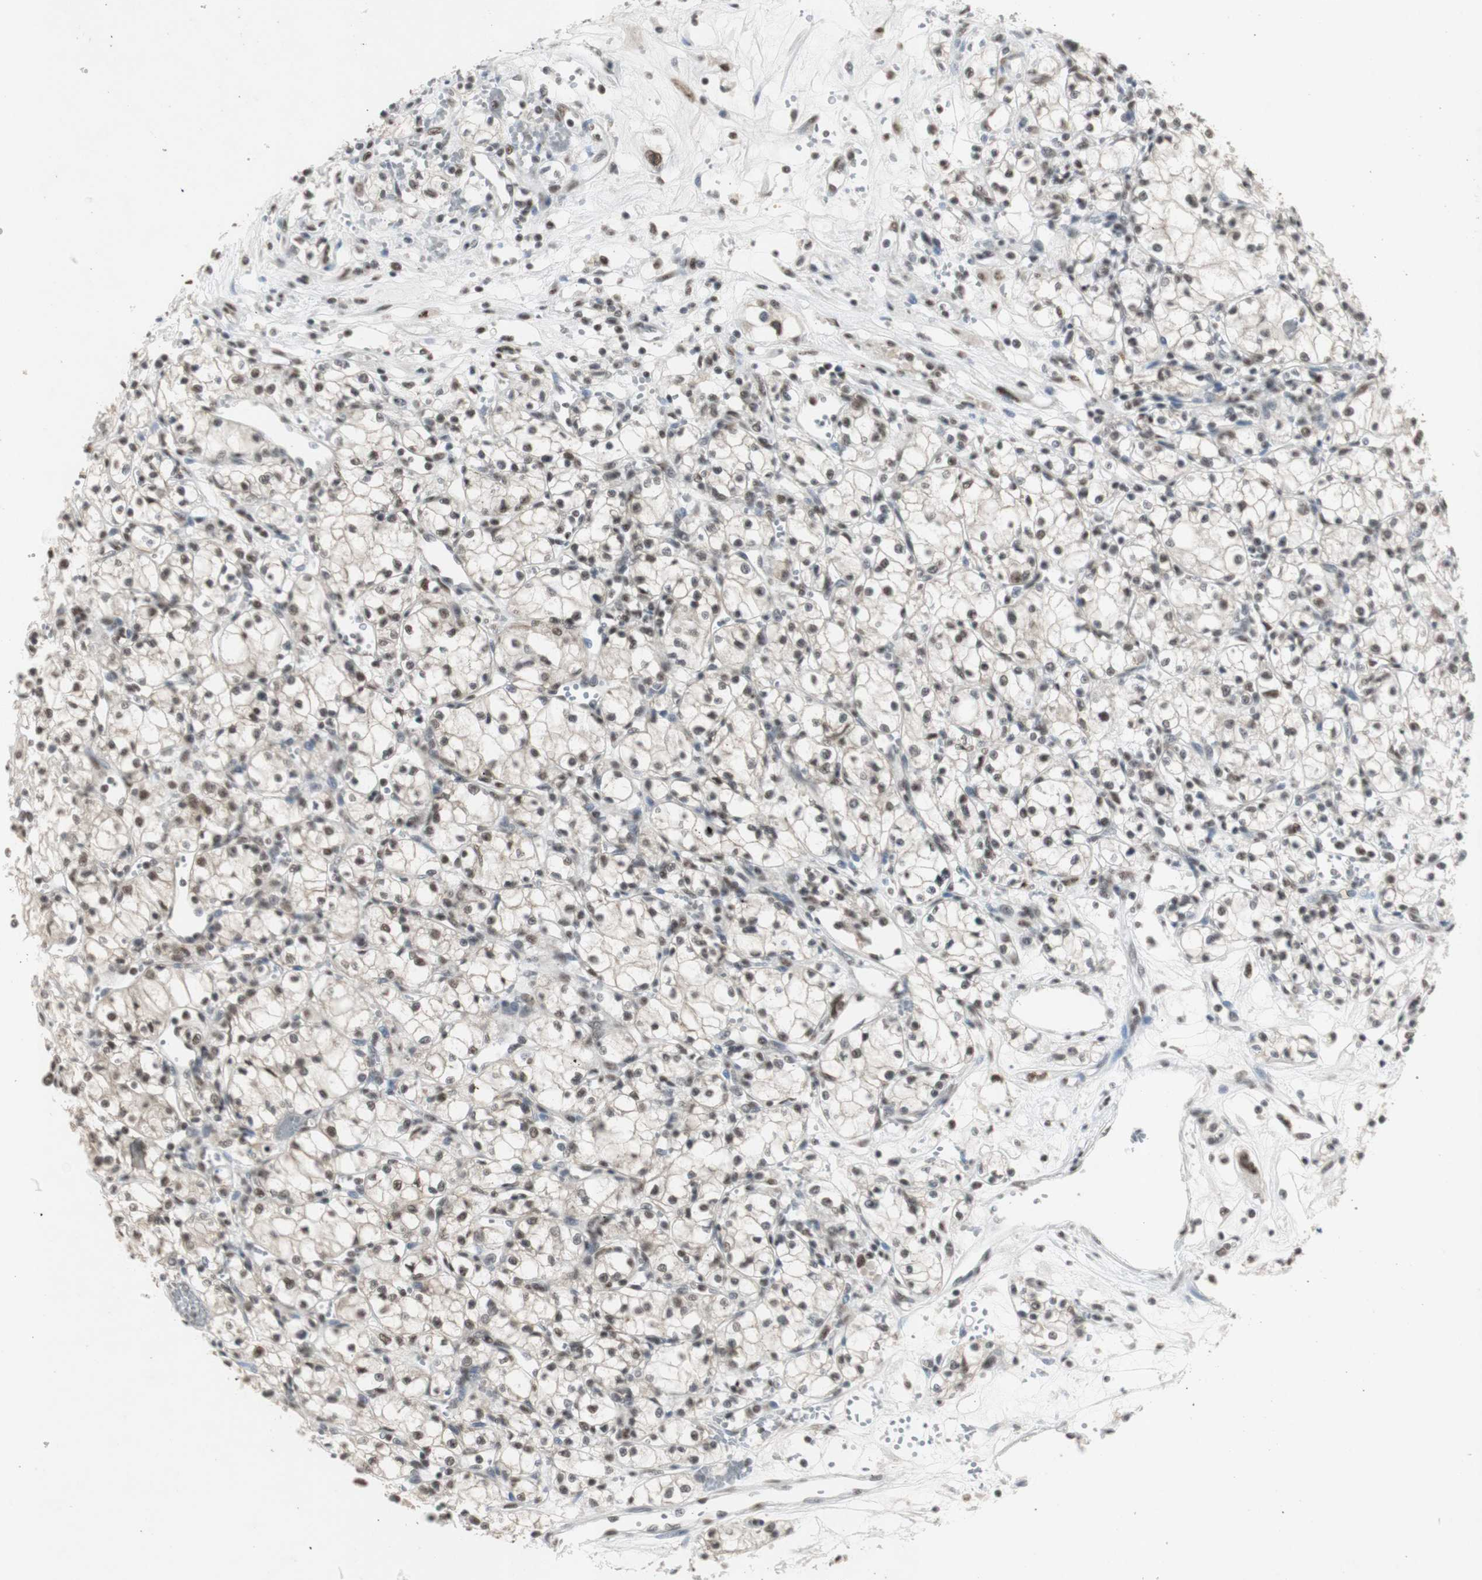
{"staining": {"intensity": "moderate", "quantity": ">75%", "location": "nuclear"}, "tissue": "renal cancer", "cell_type": "Tumor cells", "image_type": "cancer", "snomed": [{"axis": "morphology", "description": "Normal tissue, NOS"}, {"axis": "morphology", "description": "Adenocarcinoma, NOS"}, {"axis": "topography", "description": "Kidney"}], "caption": "Brown immunohistochemical staining in human adenocarcinoma (renal) reveals moderate nuclear expression in about >75% of tumor cells. The staining is performed using DAB brown chromogen to label protein expression. The nuclei are counter-stained blue using hematoxylin.", "gene": "SNRPB", "patient": {"sex": "male", "age": 59}}